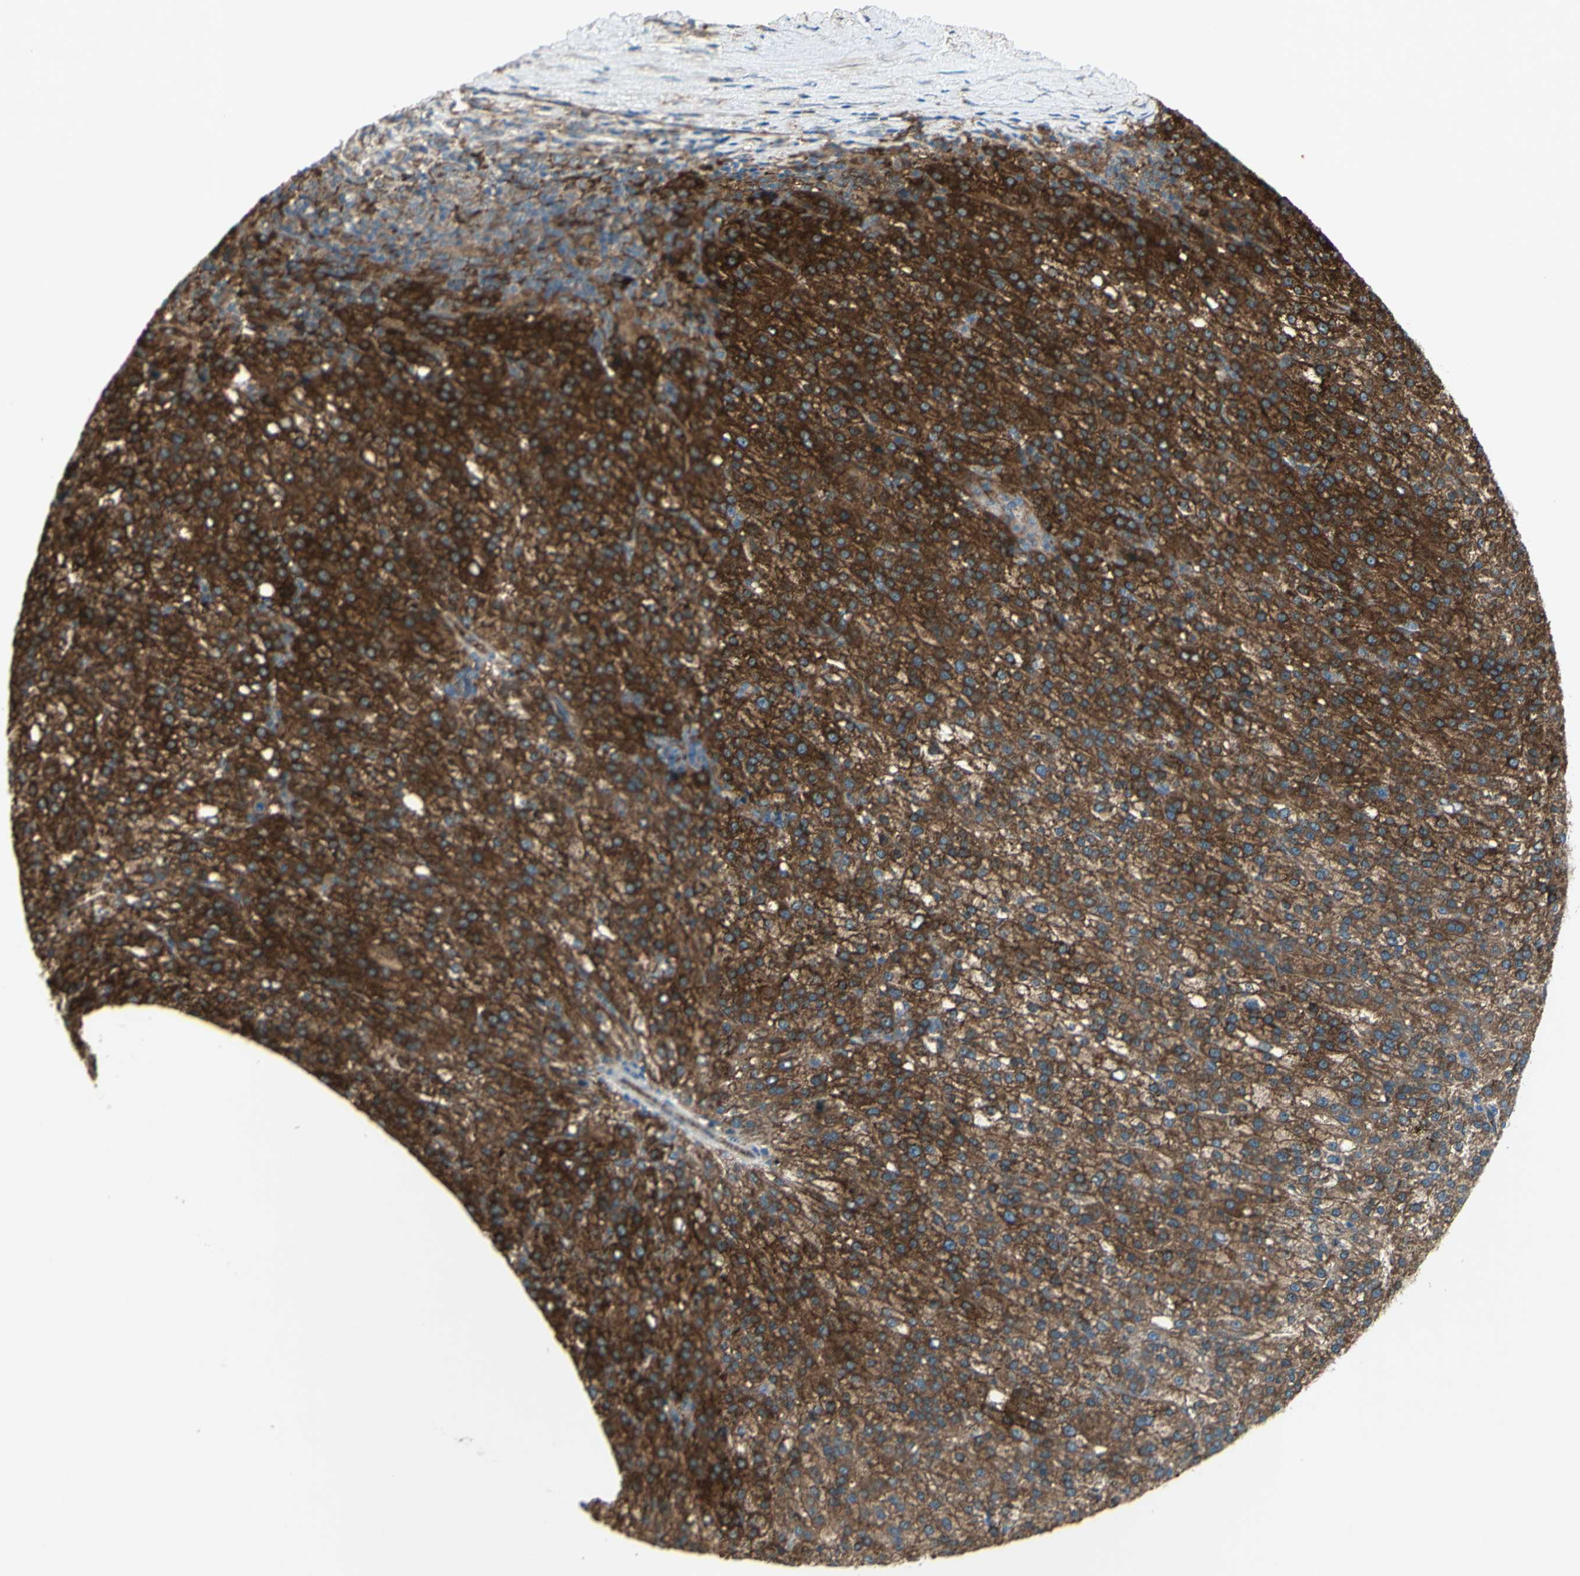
{"staining": {"intensity": "strong", "quantity": ">75%", "location": "cytoplasmic/membranous"}, "tissue": "liver cancer", "cell_type": "Tumor cells", "image_type": "cancer", "snomed": [{"axis": "morphology", "description": "Carcinoma, Hepatocellular, NOS"}, {"axis": "topography", "description": "Liver"}], "caption": "Immunohistochemical staining of human liver hepatocellular carcinoma reveals high levels of strong cytoplasmic/membranous positivity in approximately >75% of tumor cells.", "gene": "IGSF9B", "patient": {"sex": "female", "age": 58}}